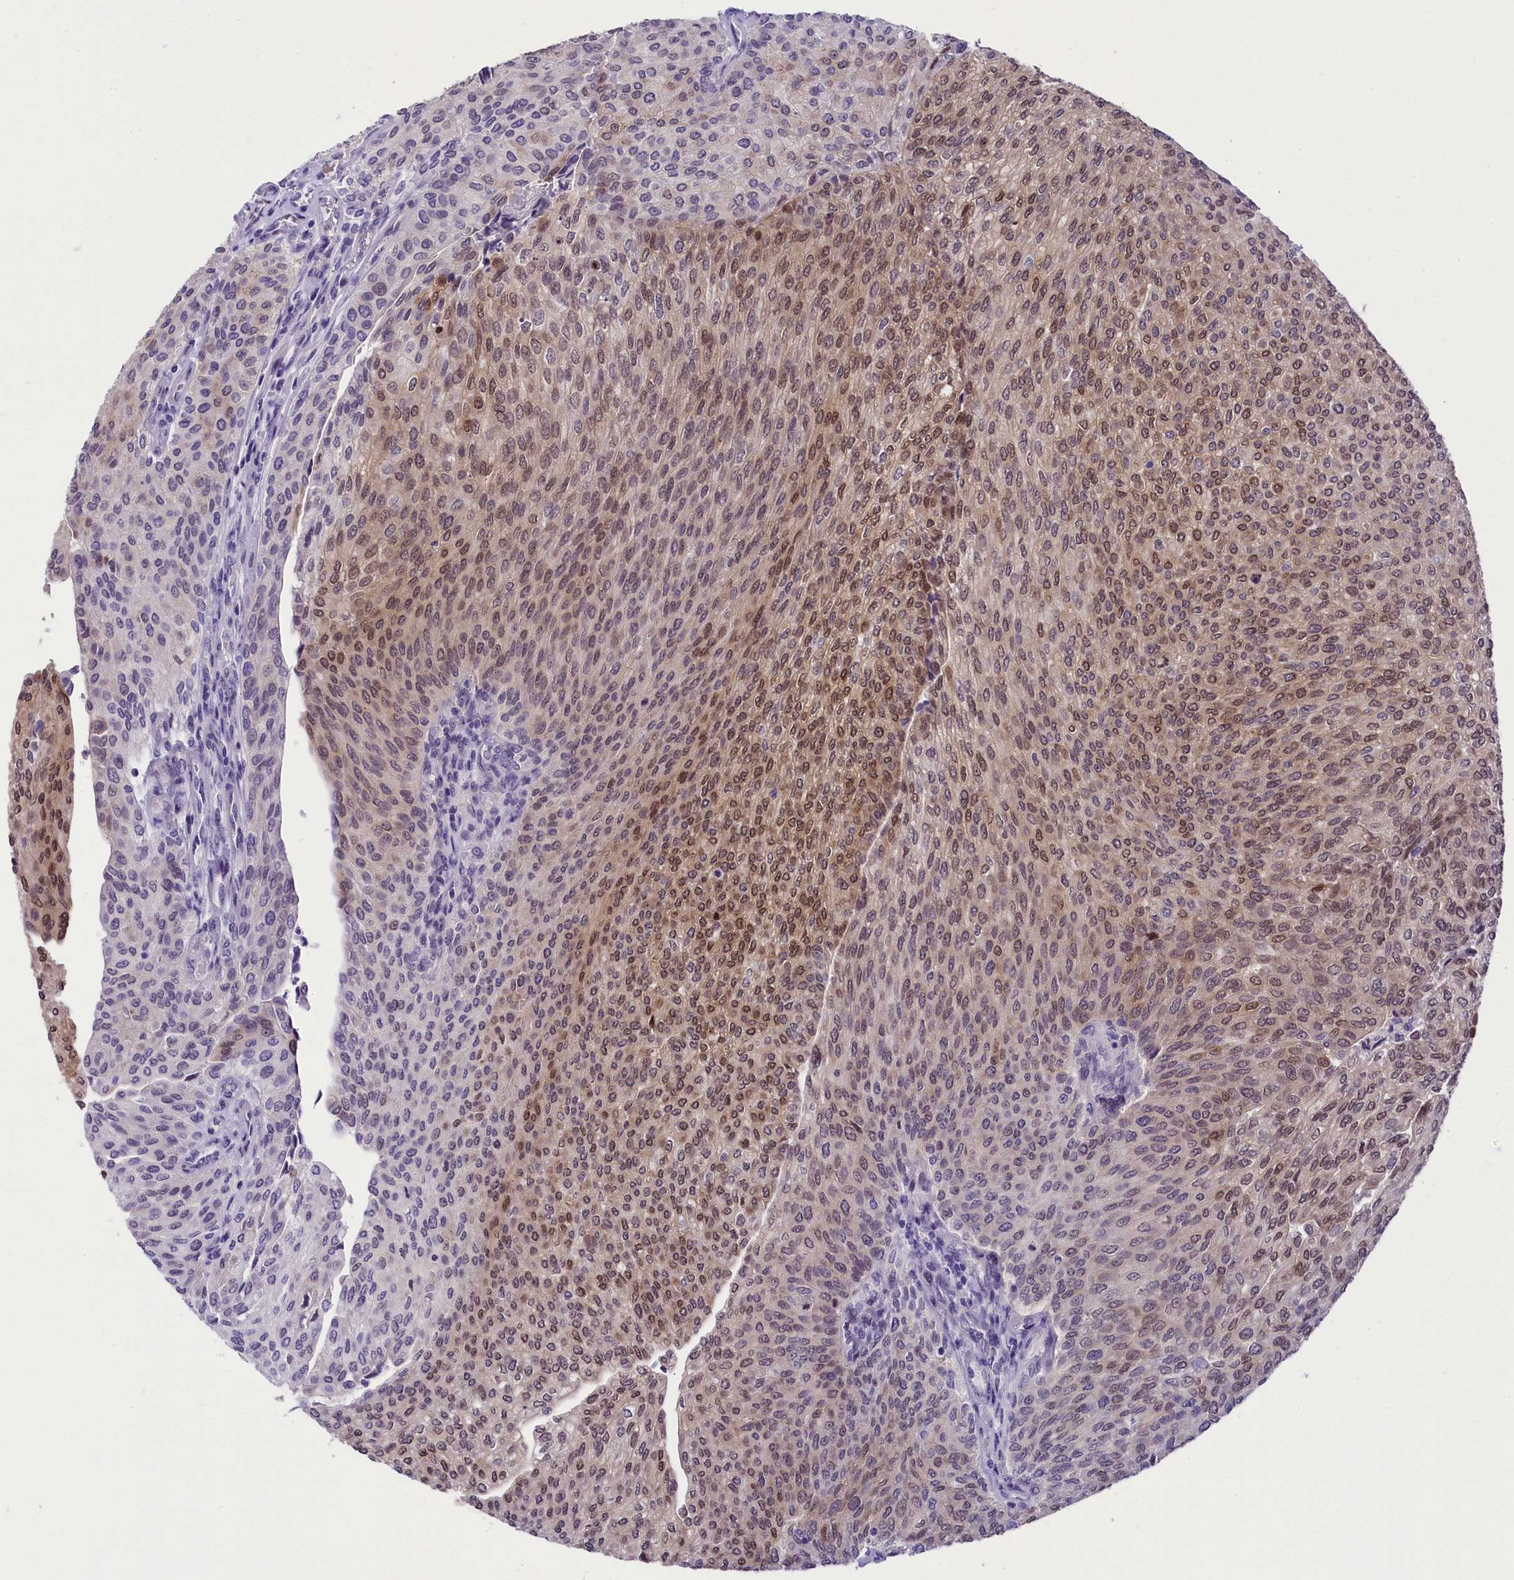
{"staining": {"intensity": "moderate", "quantity": "25%-75%", "location": "cytoplasmic/membranous,nuclear"}, "tissue": "urothelial cancer", "cell_type": "Tumor cells", "image_type": "cancer", "snomed": [{"axis": "morphology", "description": "Urothelial carcinoma, High grade"}, {"axis": "topography", "description": "Urinary bladder"}], "caption": "Protein expression analysis of human urothelial cancer reveals moderate cytoplasmic/membranous and nuclear expression in about 25%-75% of tumor cells.", "gene": "PRR15", "patient": {"sex": "female", "age": 79}}